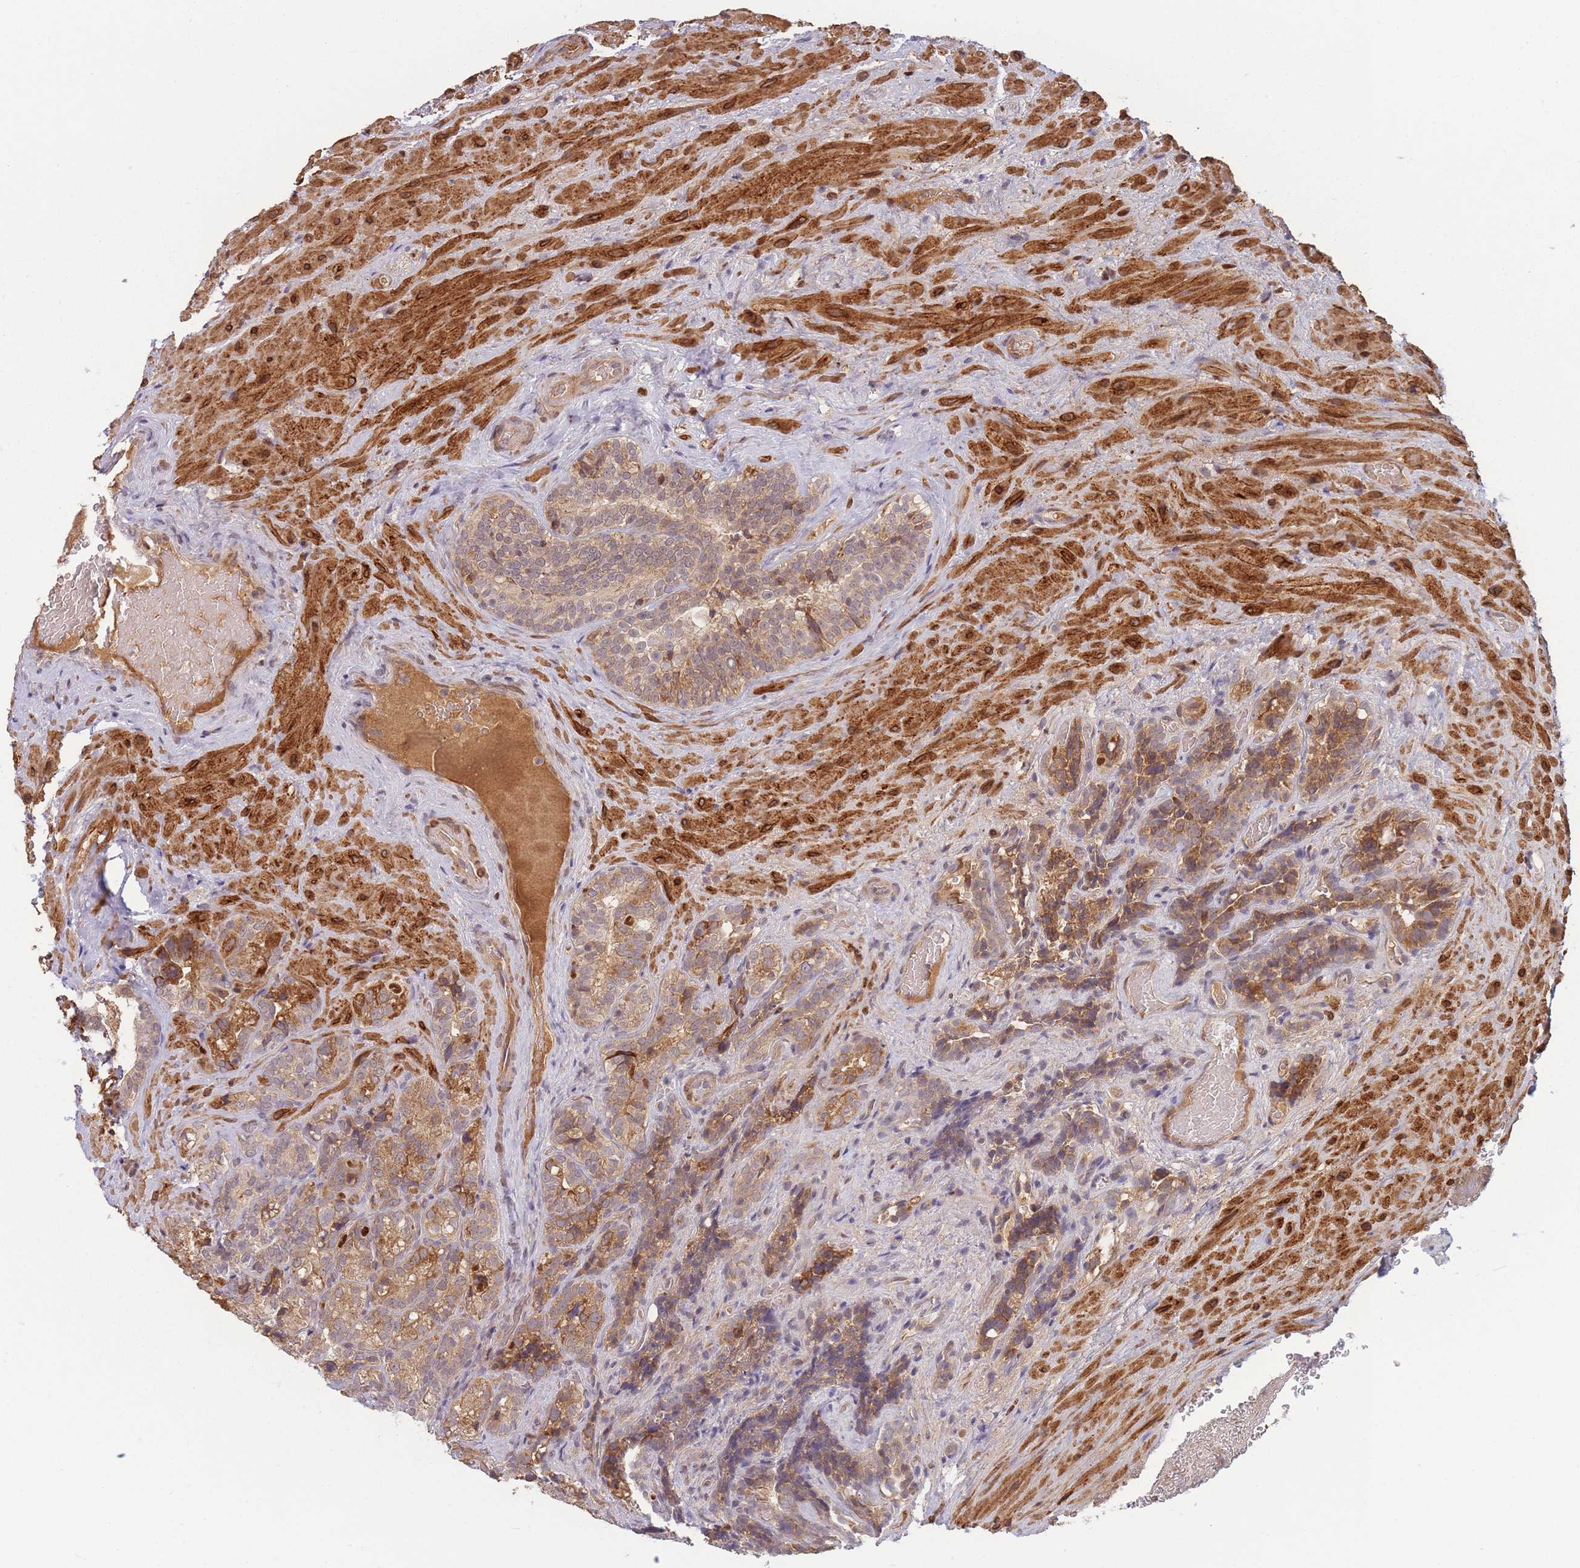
{"staining": {"intensity": "moderate", "quantity": "25%-75%", "location": "cytoplasmic/membranous"}, "tissue": "seminal vesicle", "cell_type": "Glandular cells", "image_type": "normal", "snomed": [{"axis": "morphology", "description": "Normal tissue, NOS"}, {"axis": "topography", "description": "Seminal veicle"}, {"axis": "topography", "description": "Peripheral nerve tissue"}], "caption": "DAB immunohistochemical staining of normal human seminal vesicle reveals moderate cytoplasmic/membranous protein staining in approximately 25%-75% of glandular cells. Nuclei are stained in blue.", "gene": "FAM153A", "patient": {"sex": "male", "age": 67}}